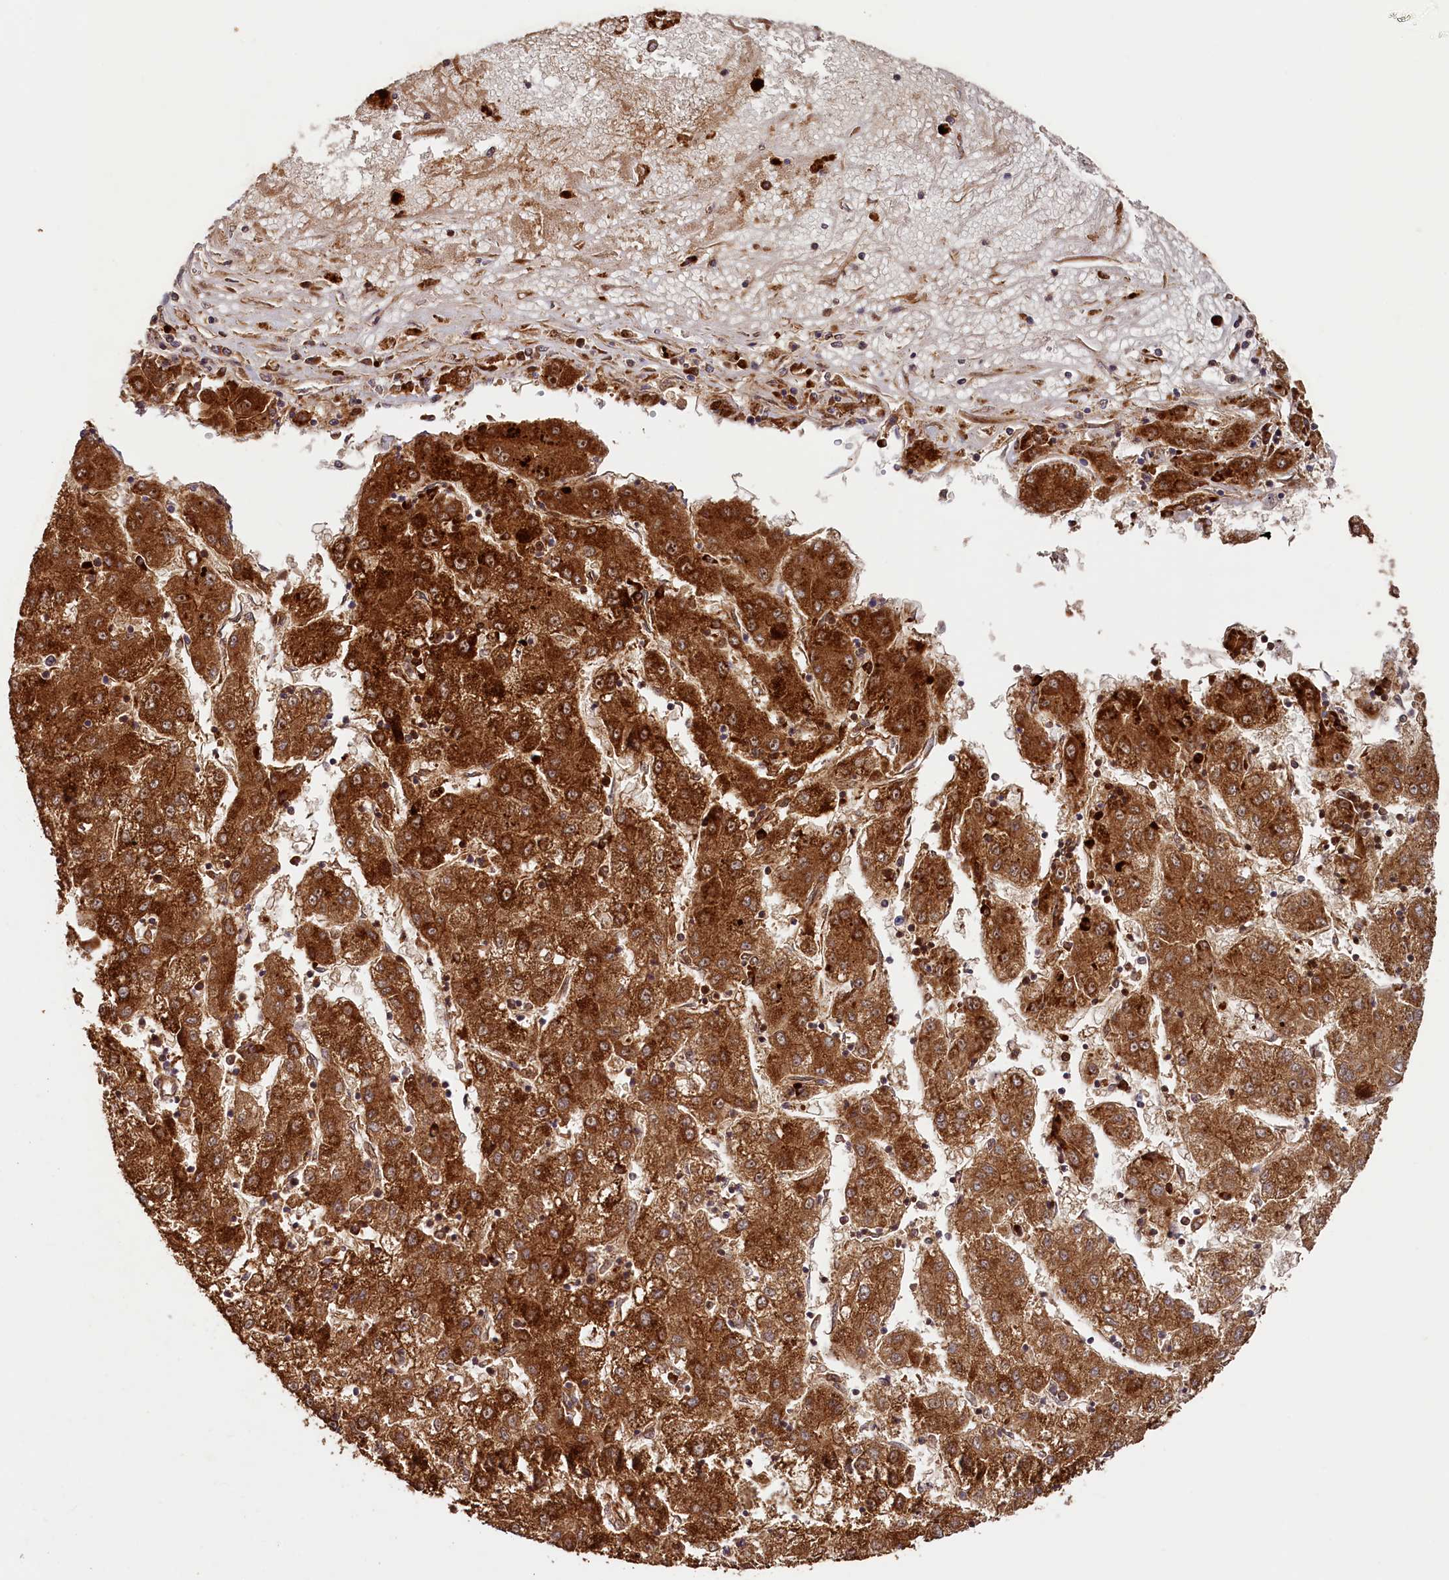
{"staining": {"intensity": "strong", "quantity": ">75%", "location": "cytoplasmic/membranous"}, "tissue": "liver cancer", "cell_type": "Tumor cells", "image_type": "cancer", "snomed": [{"axis": "morphology", "description": "Carcinoma, Hepatocellular, NOS"}, {"axis": "topography", "description": "Liver"}], "caption": "Liver cancer (hepatocellular carcinoma) stained with a brown dye exhibits strong cytoplasmic/membranous positive expression in approximately >75% of tumor cells.", "gene": "SHPRH", "patient": {"sex": "male", "age": 72}}